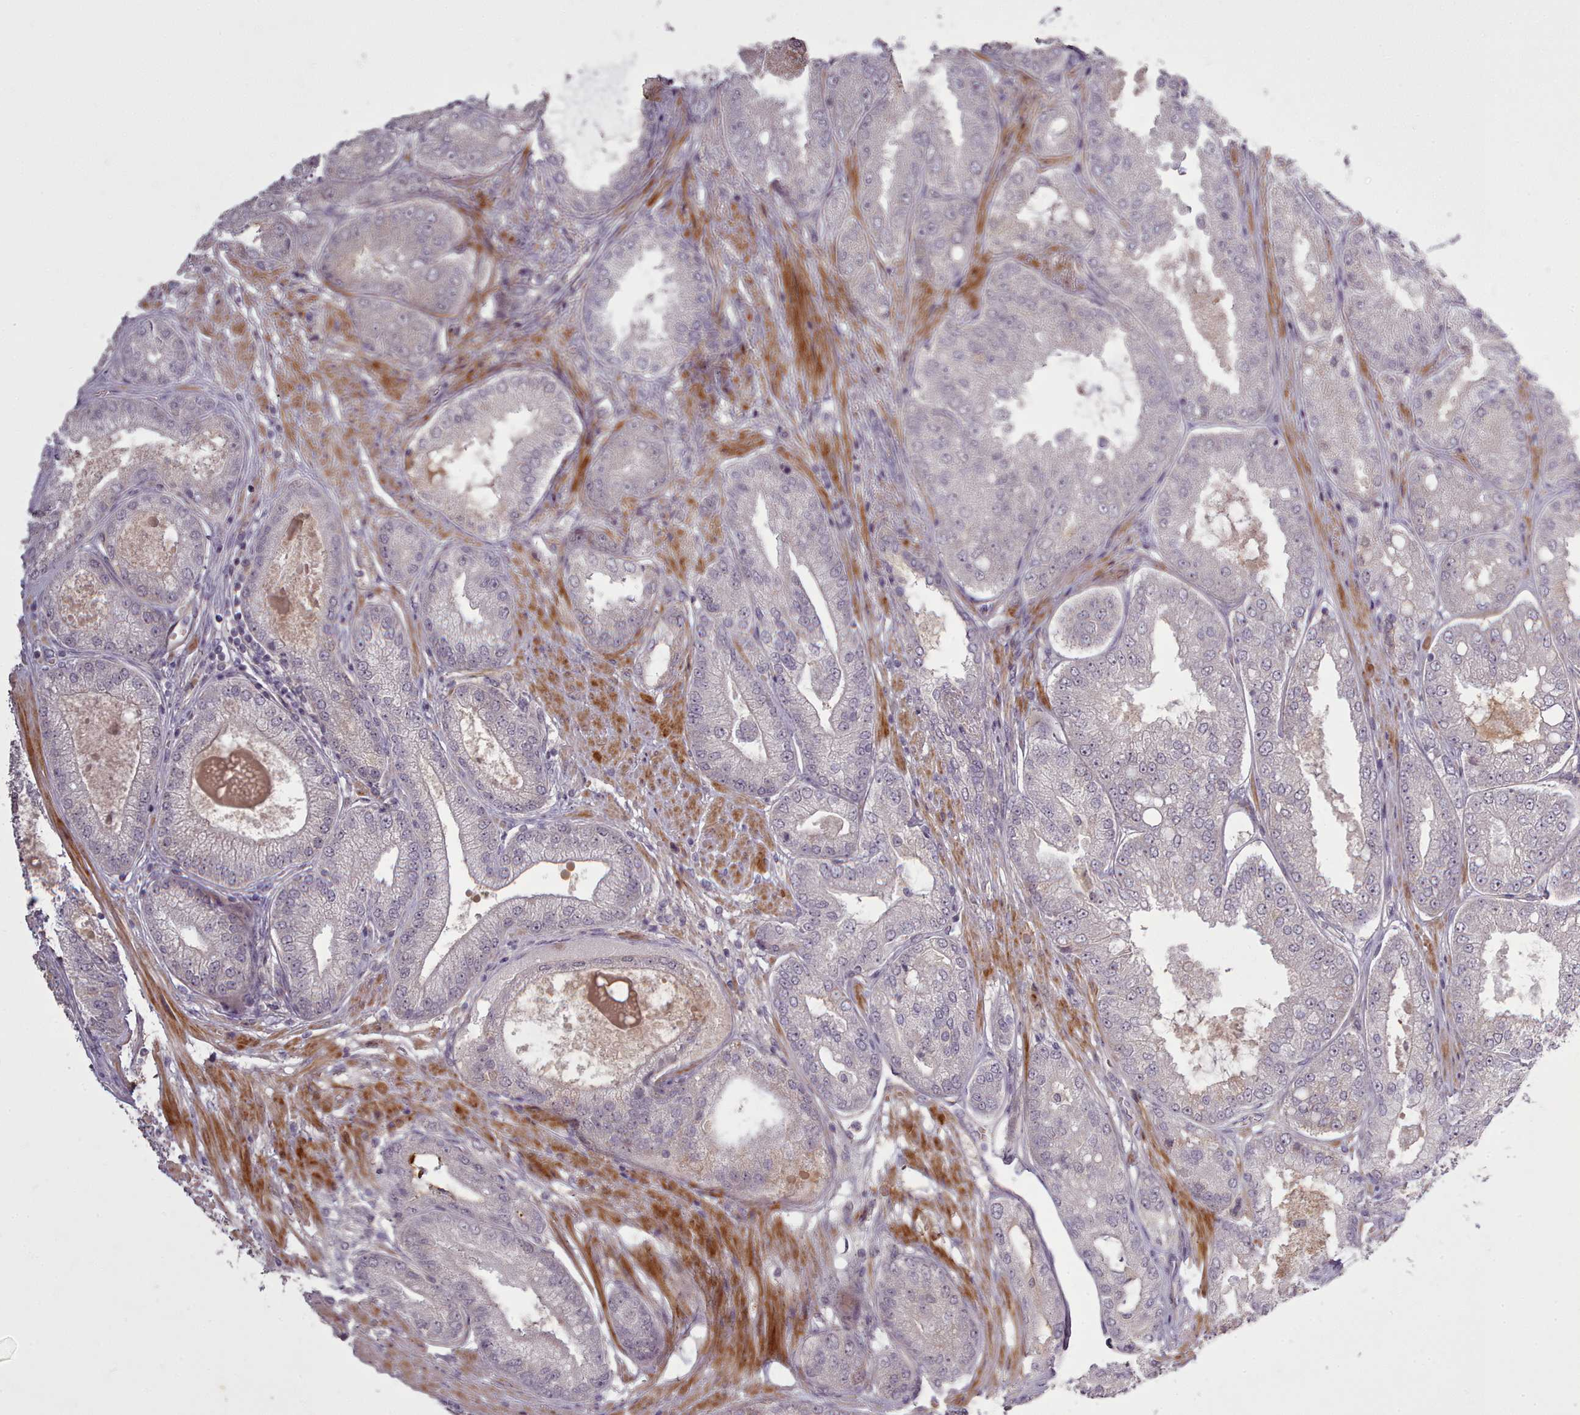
{"staining": {"intensity": "negative", "quantity": "none", "location": "none"}, "tissue": "prostate cancer", "cell_type": "Tumor cells", "image_type": "cancer", "snomed": [{"axis": "morphology", "description": "Adenocarcinoma, High grade"}, {"axis": "topography", "description": "Prostate"}], "caption": "Immunohistochemistry (IHC) of human prostate cancer demonstrates no staining in tumor cells.", "gene": "LEFTY2", "patient": {"sex": "male", "age": 71}}